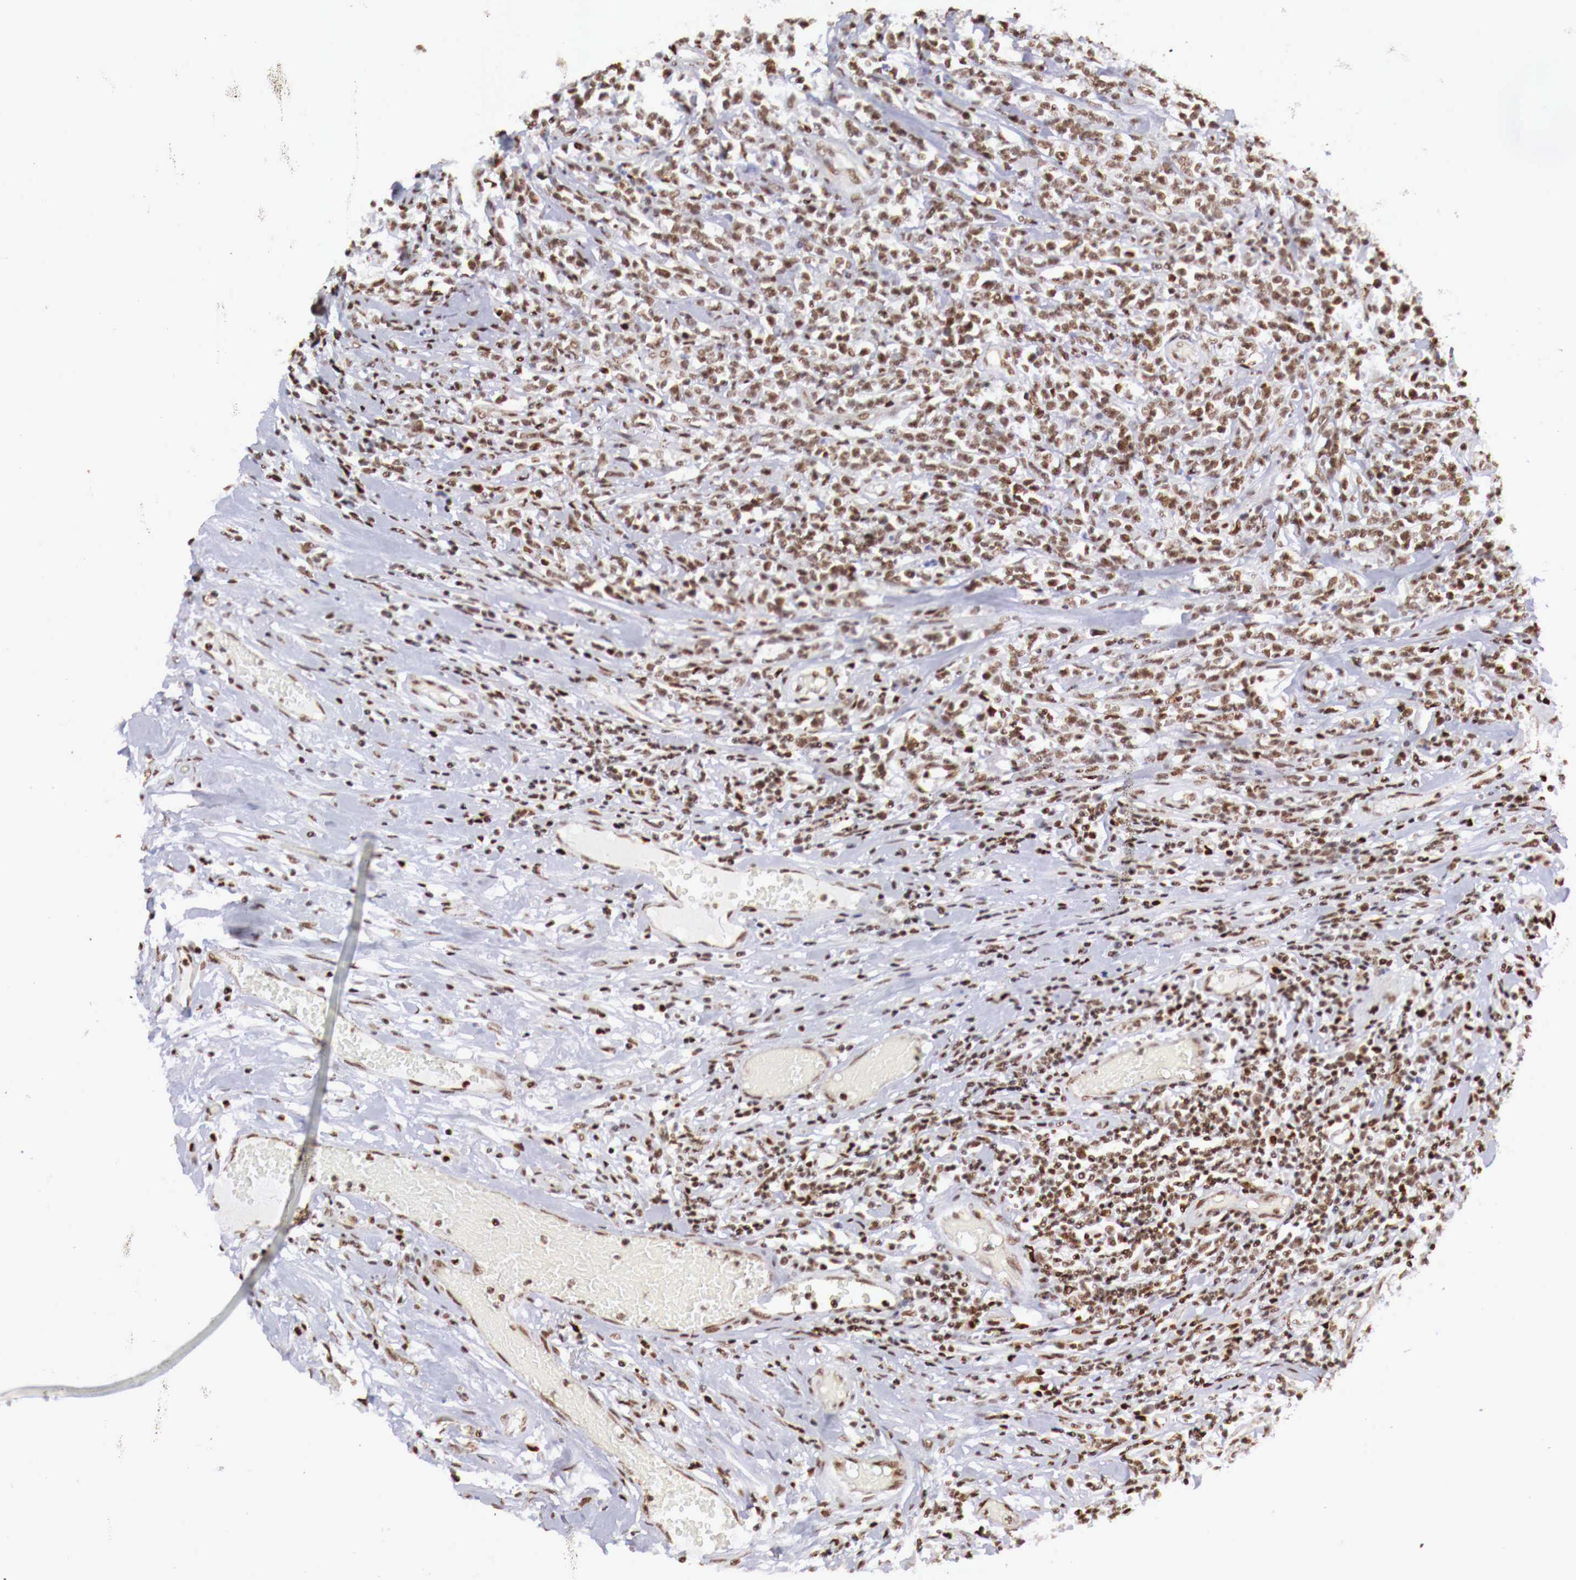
{"staining": {"intensity": "moderate", "quantity": ">75%", "location": "nuclear"}, "tissue": "lymphoma", "cell_type": "Tumor cells", "image_type": "cancer", "snomed": [{"axis": "morphology", "description": "Malignant lymphoma, non-Hodgkin's type, High grade"}, {"axis": "topography", "description": "Colon"}], "caption": "IHC image of neoplastic tissue: human malignant lymphoma, non-Hodgkin's type (high-grade) stained using immunohistochemistry displays medium levels of moderate protein expression localized specifically in the nuclear of tumor cells, appearing as a nuclear brown color.", "gene": "MAX", "patient": {"sex": "male", "age": 82}}